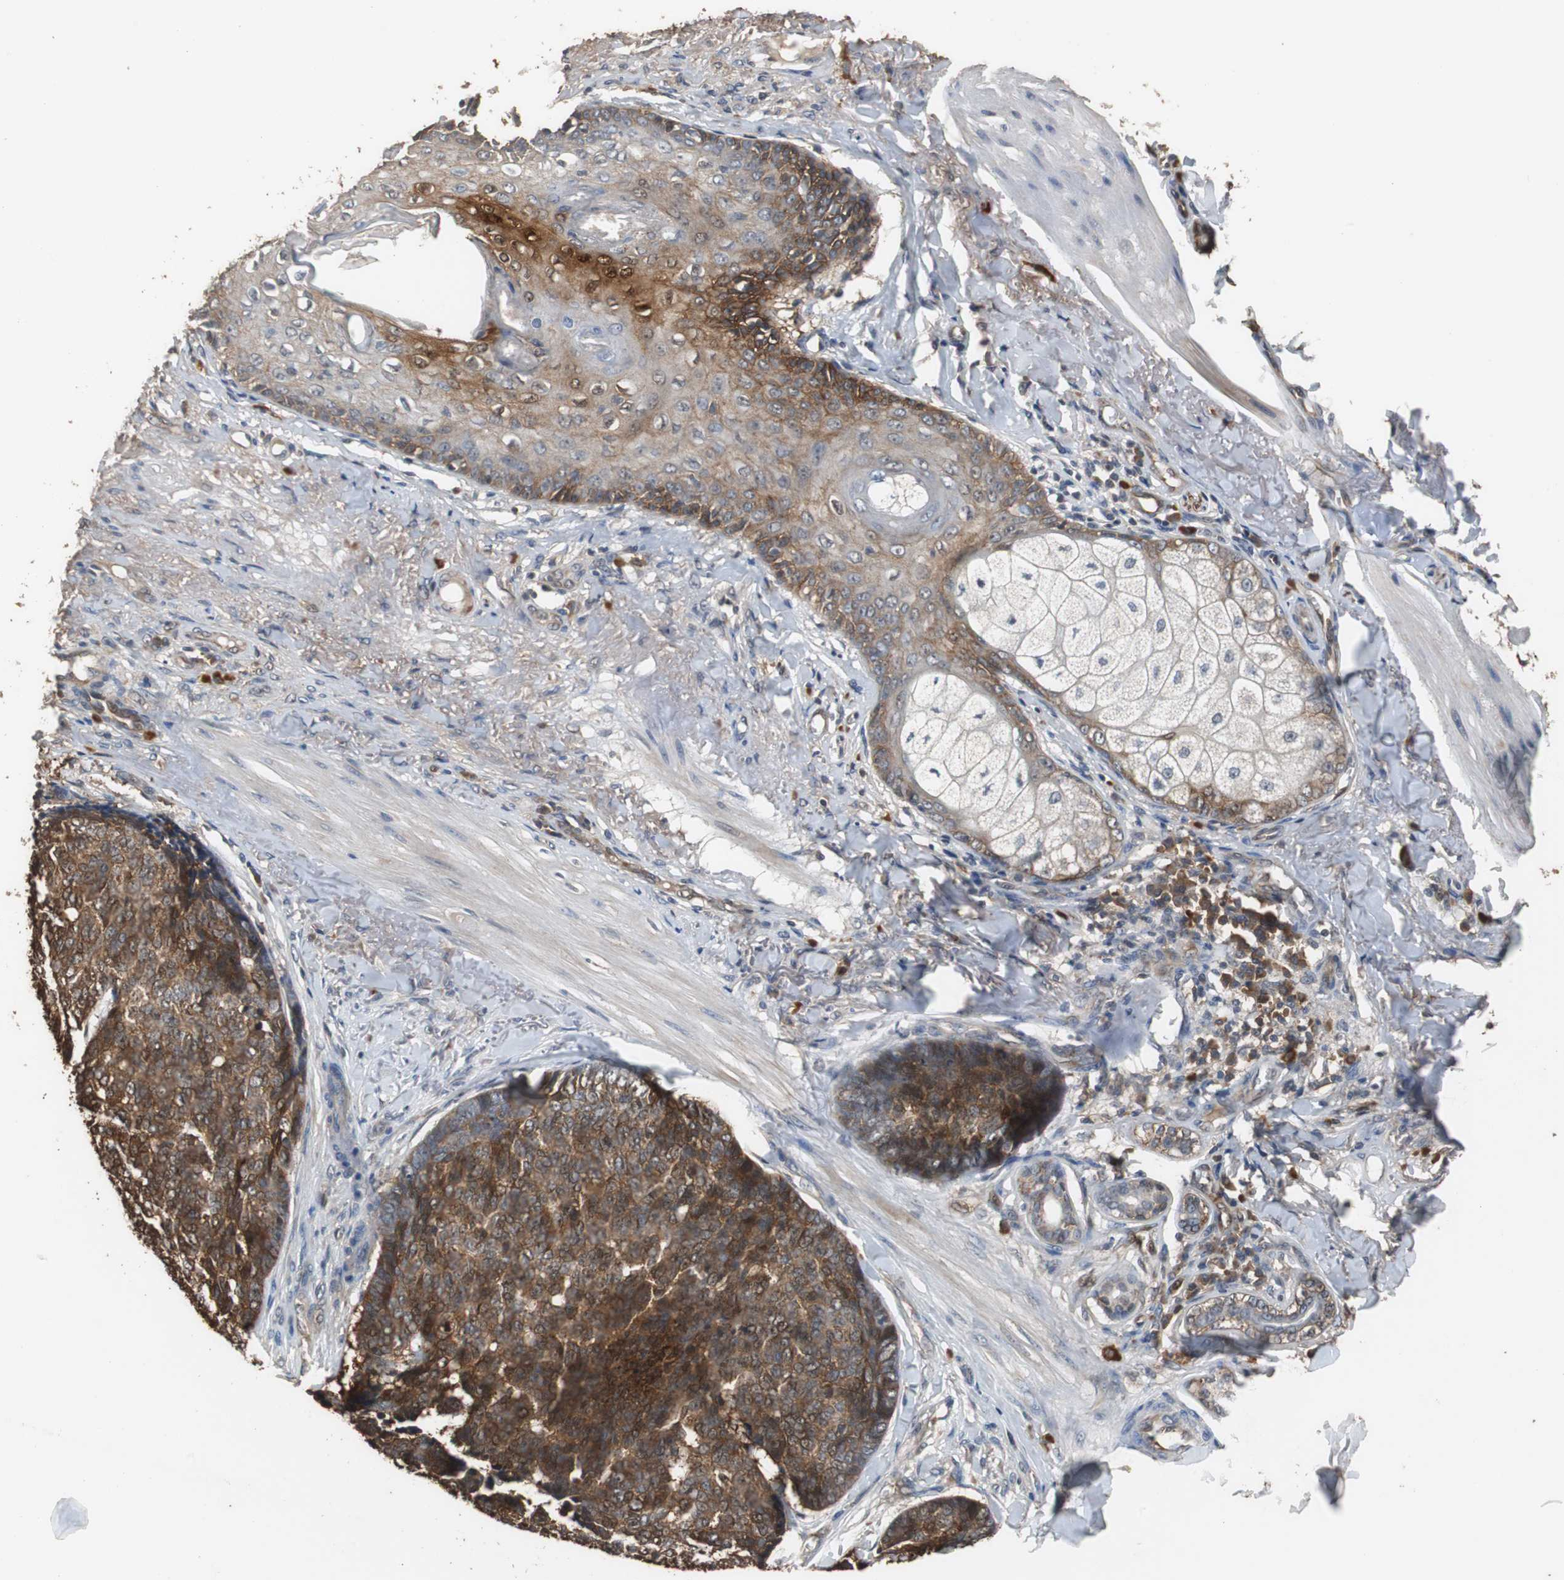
{"staining": {"intensity": "strong", "quantity": ">75%", "location": "cytoplasmic/membranous,nuclear"}, "tissue": "skin cancer", "cell_type": "Tumor cells", "image_type": "cancer", "snomed": [{"axis": "morphology", "description": "Basal cell carcinoma"}, {"axis": "topography", "description": "Skin"}], "caption": "Human skin cancer stained for a protein (brown) displays strong cytoplasmic/membranous and nuclear positive positivity in approximately >75% of tumor cells.", "gene": "NDRG1", "patient": {"sex": "male", "age": 84}}